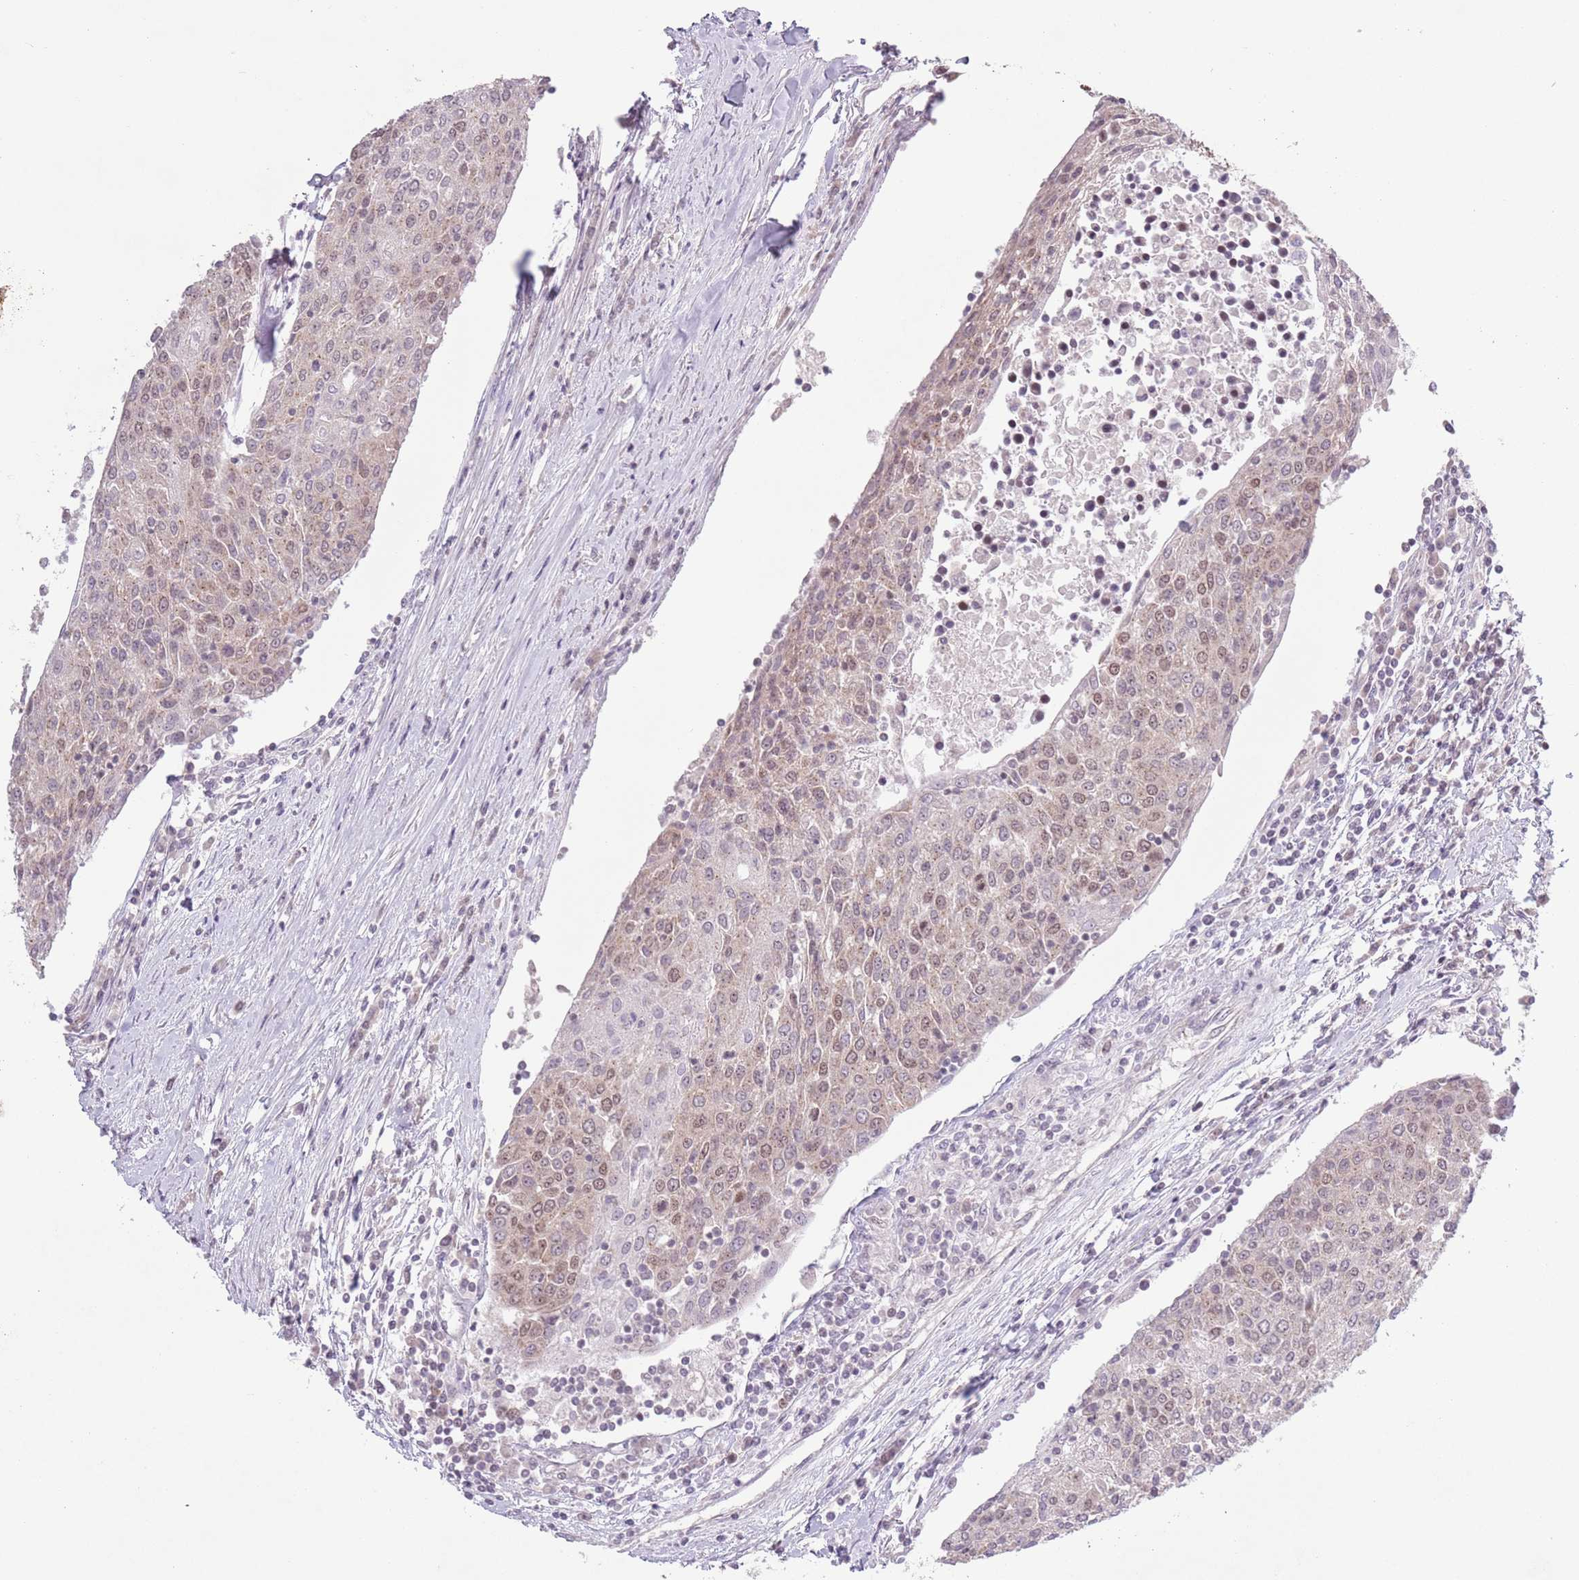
{"staining": {"intensity": "moderate", "quantity": "25%-75%", "location": "nuclear"}, "tissue": "urothelial cancer", "cell_type": "Tumor cells", "image_type": "cancer", "snomed": [{"axis": "morphology", "description": "Urothelial carcinoma, High grade"}, {"axis": "topography", "description": "Urinary bladder"}], "caption": "Urothelial cancer tissue displays moderate nuclear positivity in about 25%-75% of tumor cells", "gene": "MRPL34", "patient": {"sex": "female", "age": 85}}